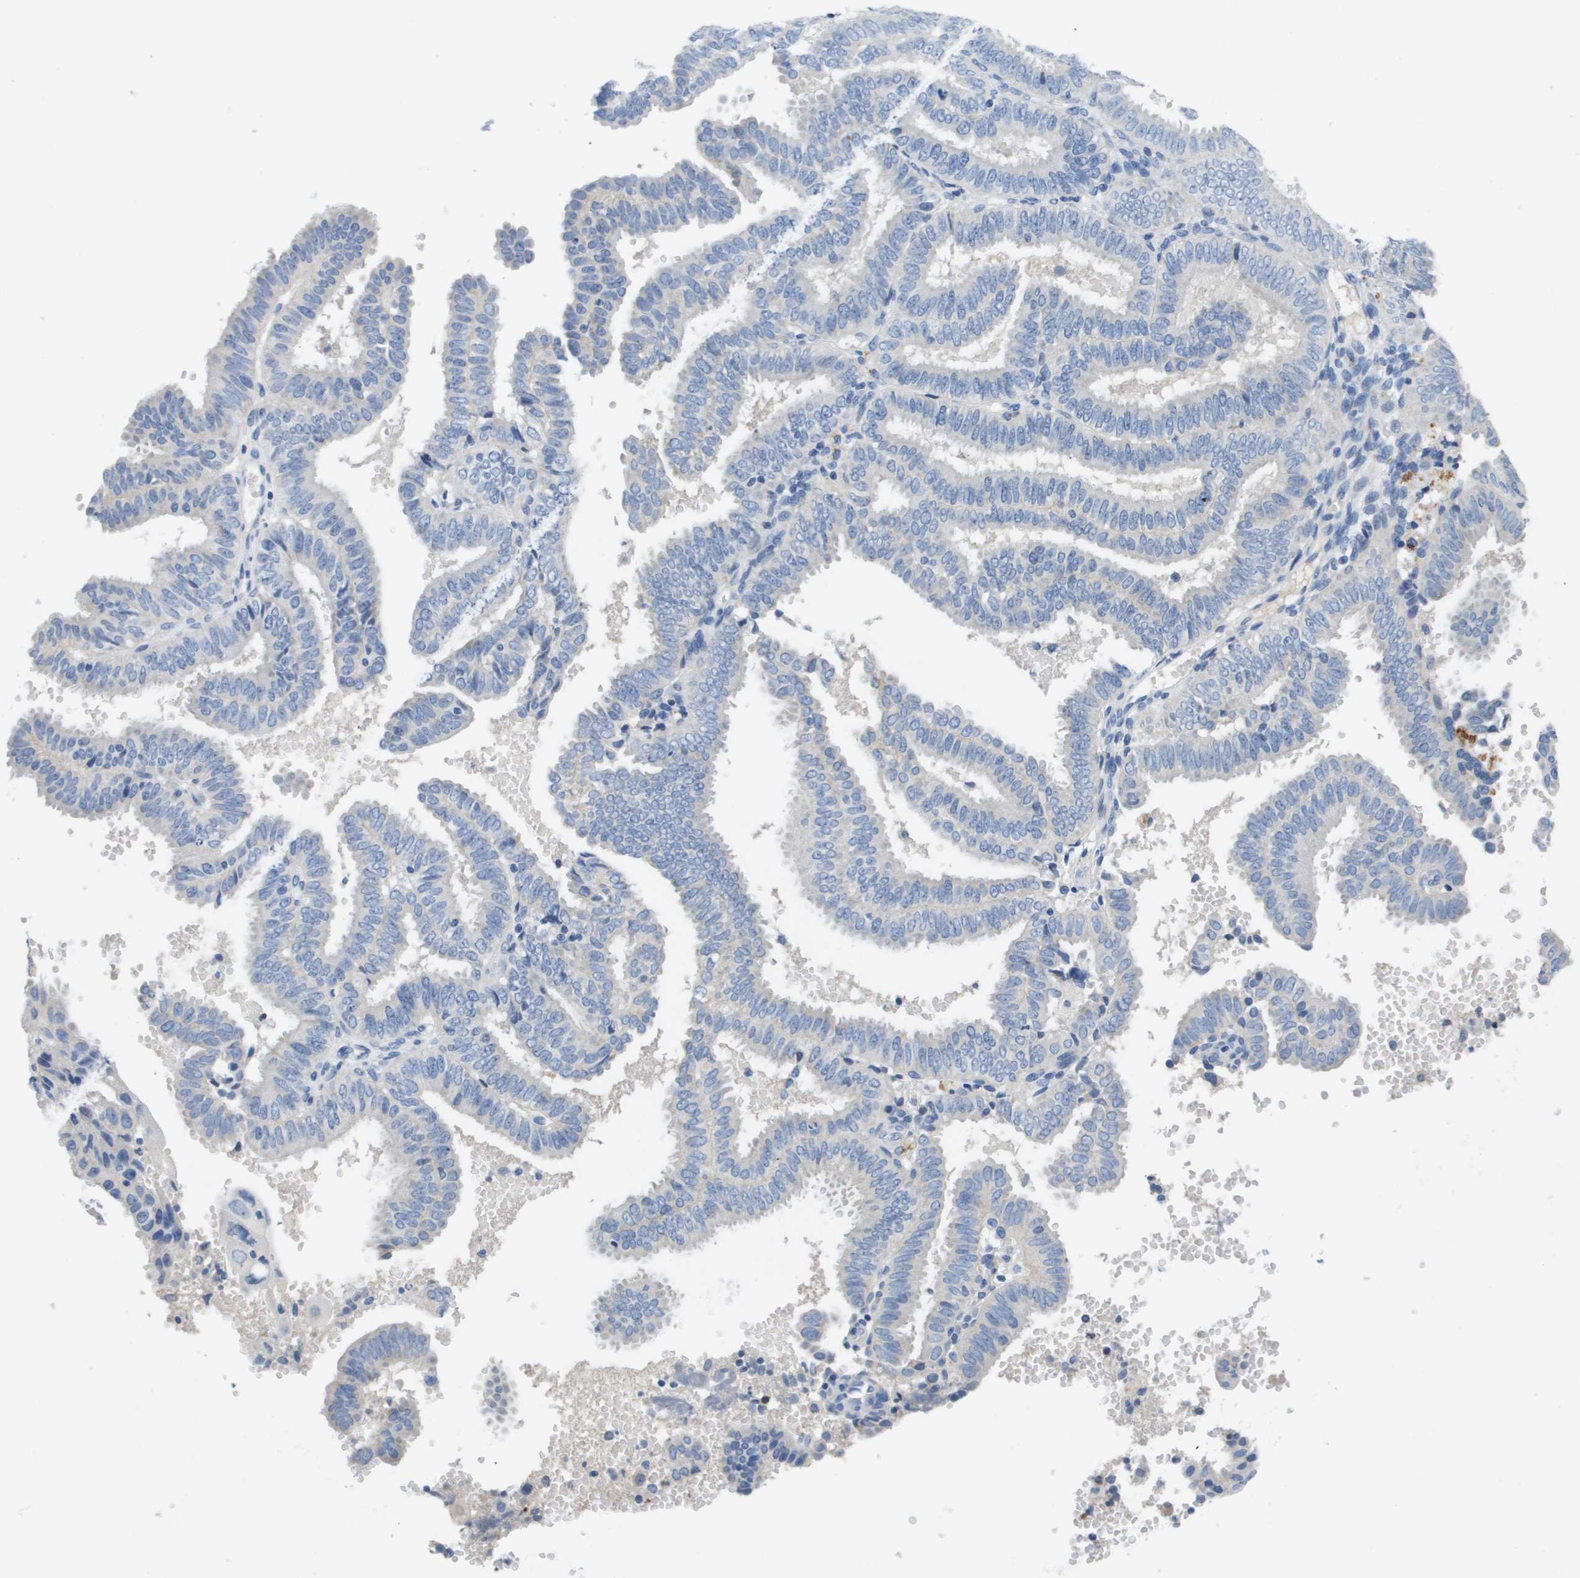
{"staining": {"intensity": "negative", "quantity": "none", "location": "none"}, "tissue": "endometrial cancer", "cell_type": "Tumor cells", "image_type": "cancer", "snomed": [{"axis": "morphology", "description": "Adenocarcinoma, NOS"}, {"axis": "topography", "description": "Endometrium"}], "caption": "DAB immunohistochemical staining of endometrial cancer shows no significant expression in tumor cells. Brightfield microscopy of immunohistochemistry (IHC) stained with DAB (brown) and hematoxylin (blue), captured at high magnification.", "gene": "MS4A1", "patient": {"sex": "female", "age": 58}}